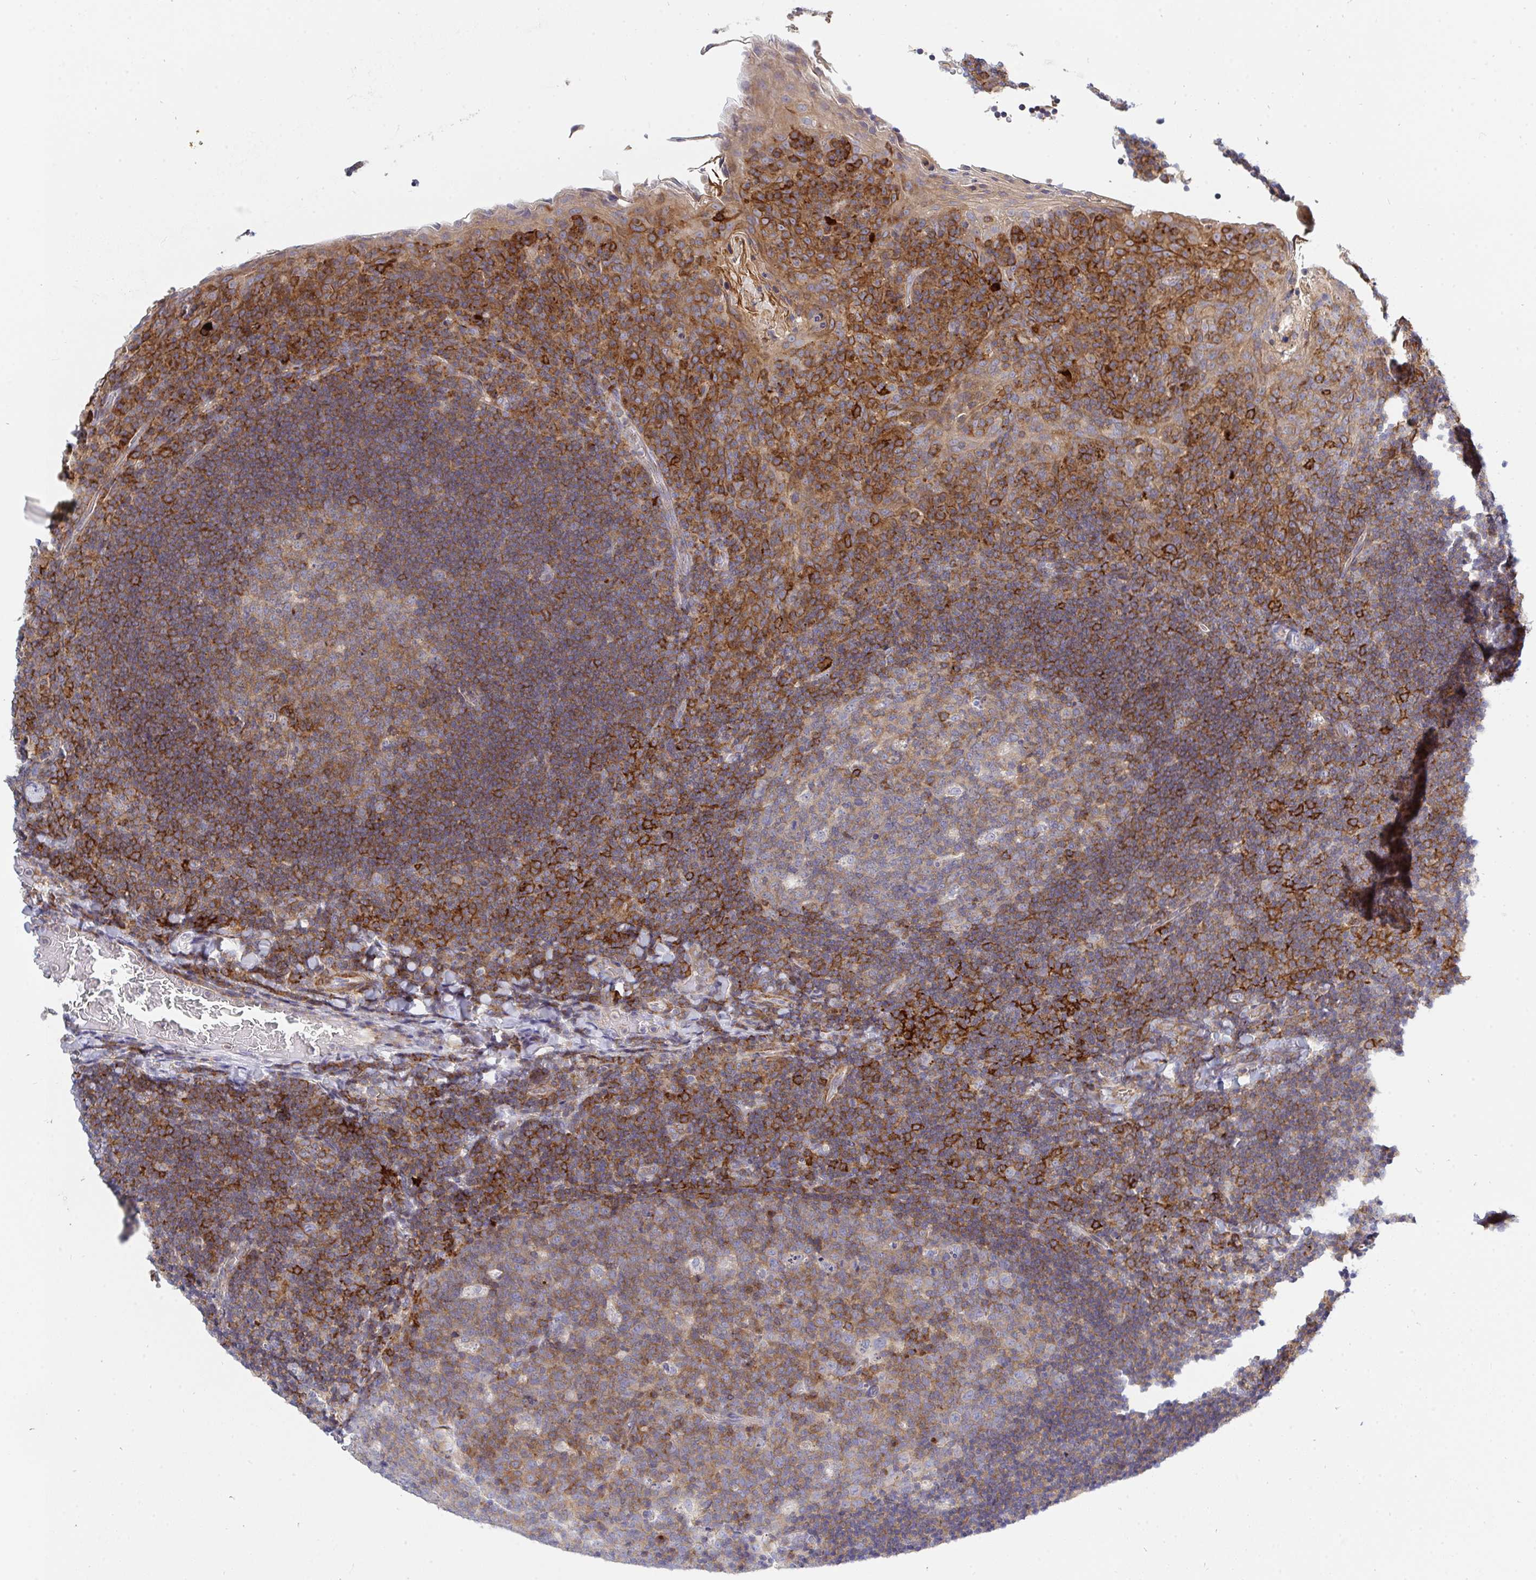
{"staining": {"intensity": "moderate", "quantity": "25%-75%", "location": "cytoplasmic/membranous"}, "tissue": "tonsil", "cell_type": "Germinal center cells", "image_type": "normal", "snomed": [{"axis": "morphology", "description": "Normal tissue, NOS"}, {"axis": "topography", "description": "Tonsil"}], "caption": "Tonsil stained for a protein displays moderate cytoplasmic/membranous positivity in germinal center cells. (DAB (3,3'-diaminobenzidine) IHC, brown staining for protein, blue staining for nuclei).", "gene": "FRMD3", "patient": {"sex": "male", "age": 17}}